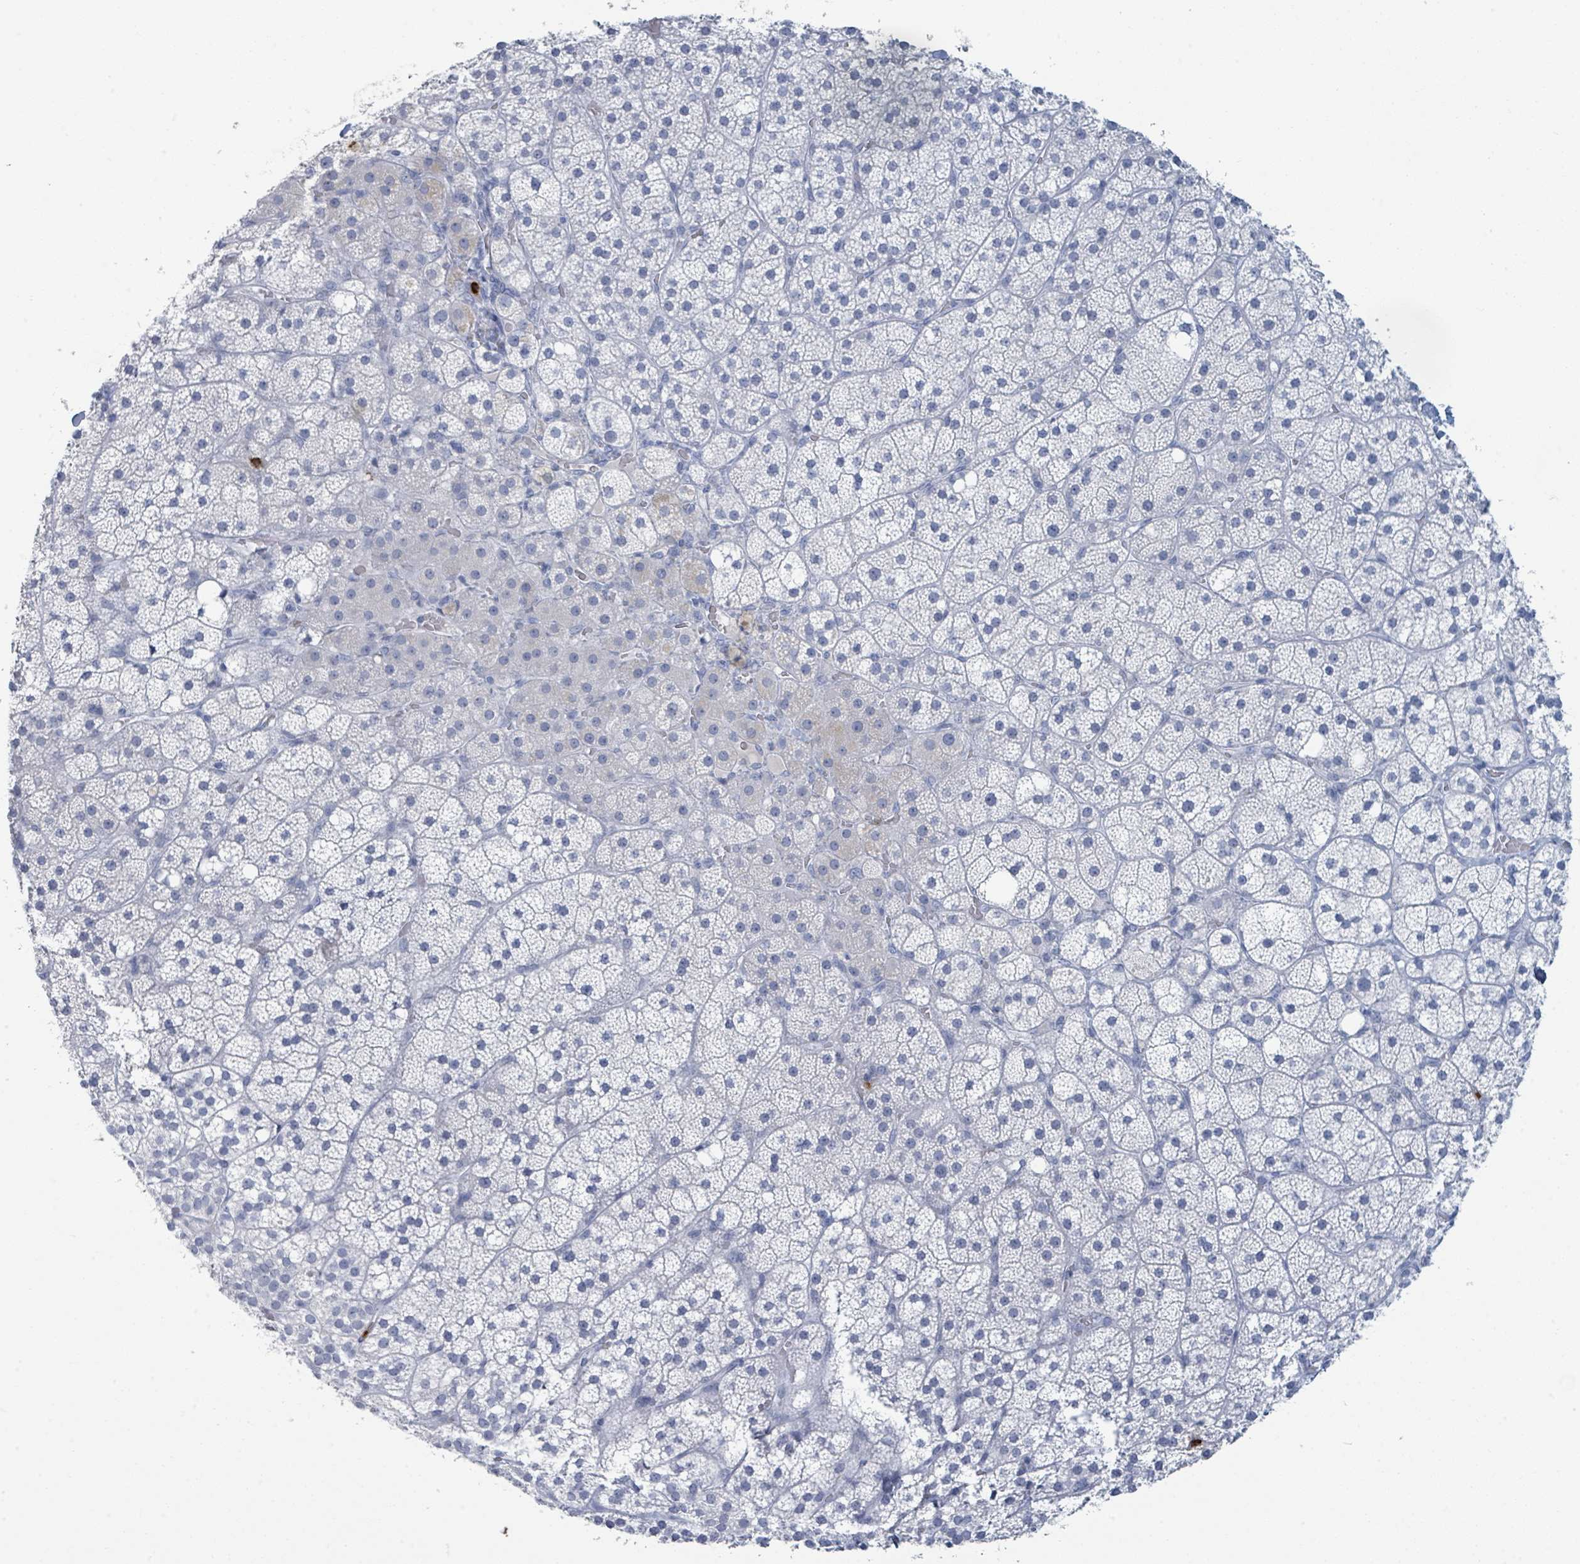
{"staining": {"intensity": "negative", "quantity": "none", "location": "none"}, "tissue": "adrenal gland", "cell_type": "Glandular cells", "image_type": "normal", "snomed": [{"axis": "morphology", "description": "Normal tissue, NOS"}, {"axis": "topography", "description": "Adrenal gland"}], "caption": "Human adrenal gland stained for a protein using immunohistochemistry (IHC) displays no positivity in glandular cells.", "gene": "DEFA4", "patient": {"sex": "male", "age": 53}}